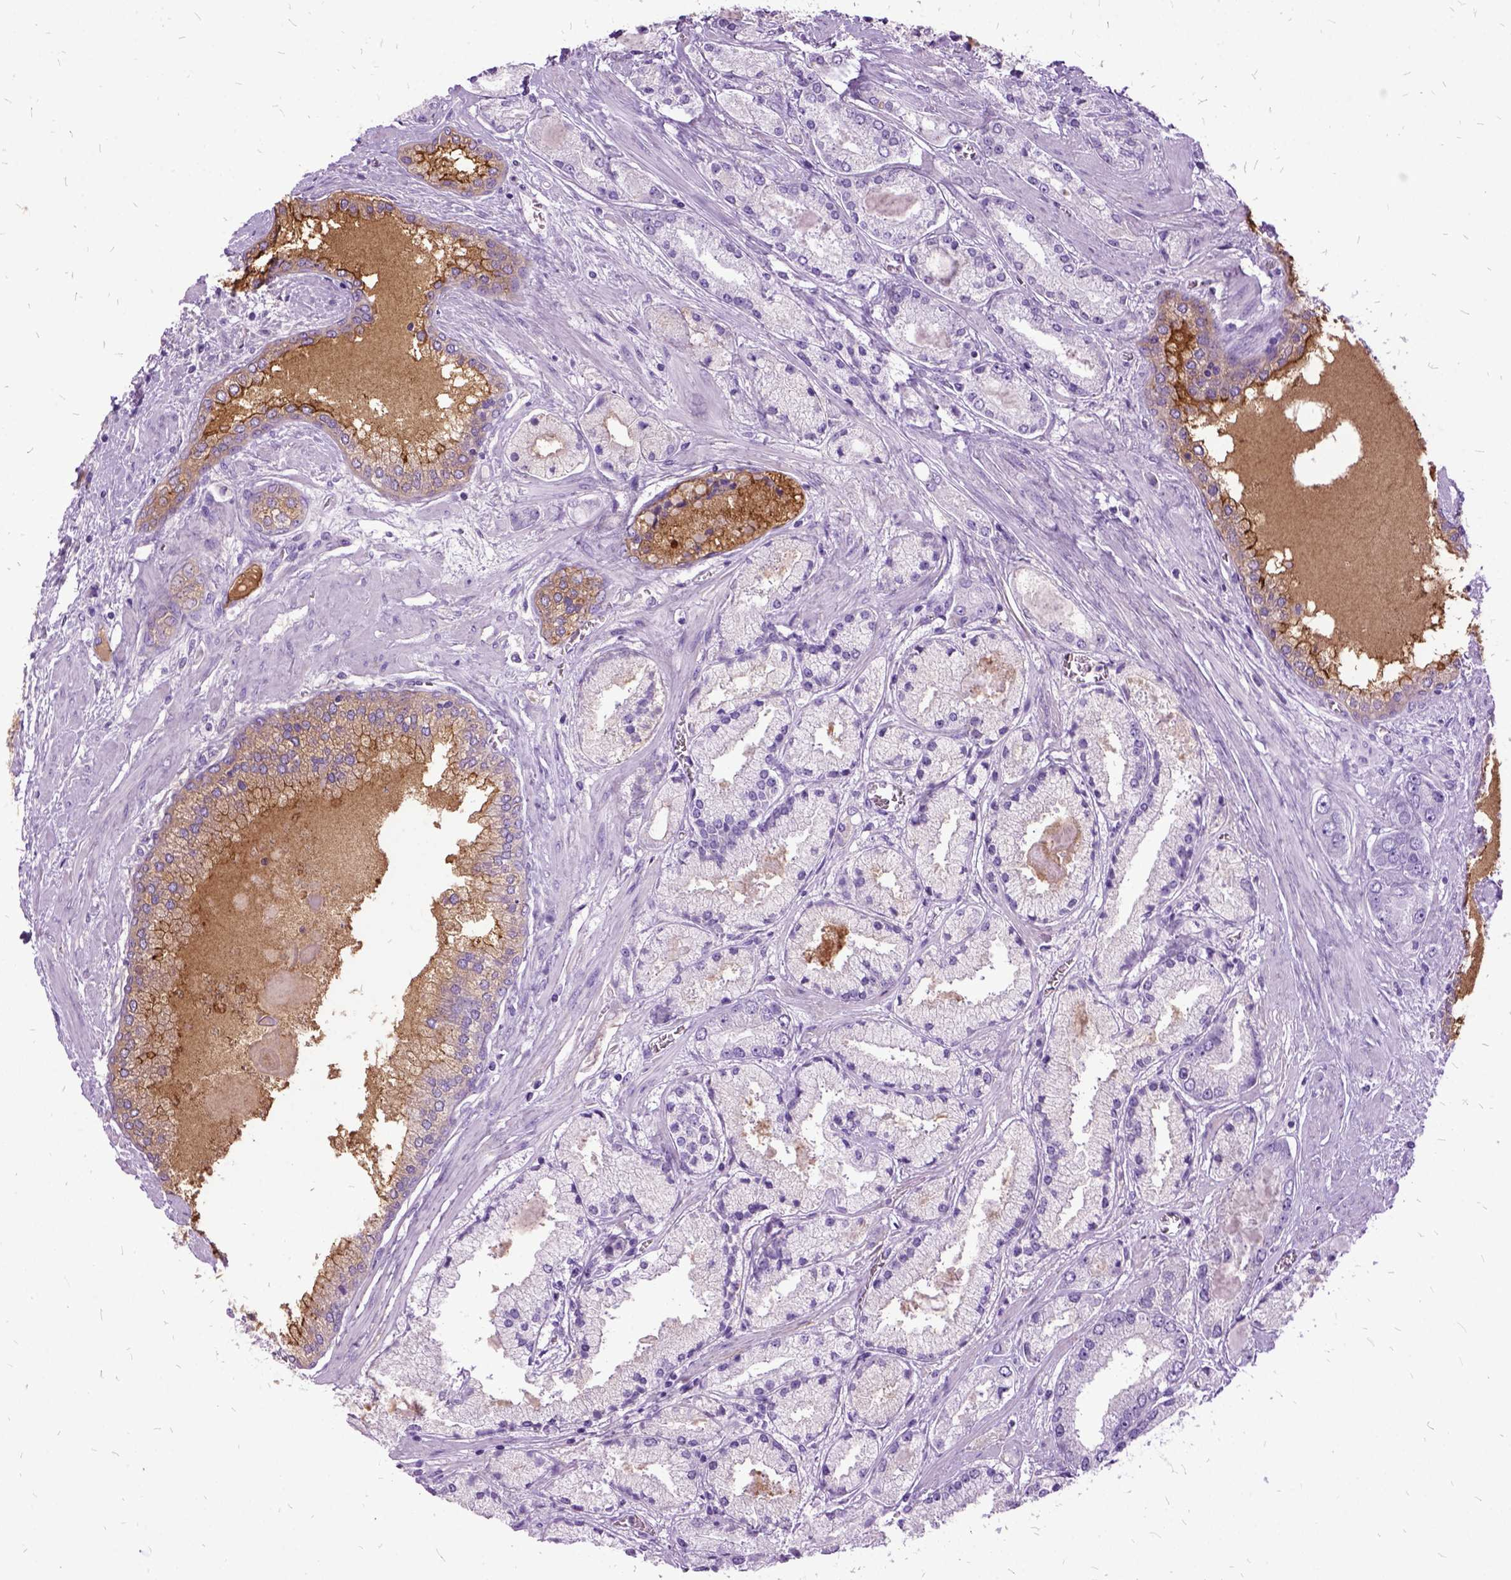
{"staining": {"intensity": "negative", "quantity": "none", "location": "none"}, "tissue": "prostate cancer", "cell_type": "Tumor cells", "image_type": "cancer", "snomed": [{"axis": "morphology", "description": "Adenocarcinoma, High grade"}, {"axis": "topography", "description": "Prostate"}], "caption": "Prostate cancer was stained to show a protein in brown. There is no significant expression in tumor cells.", "gene": "MME", "patient": {"sex": "male", "age": 67}}